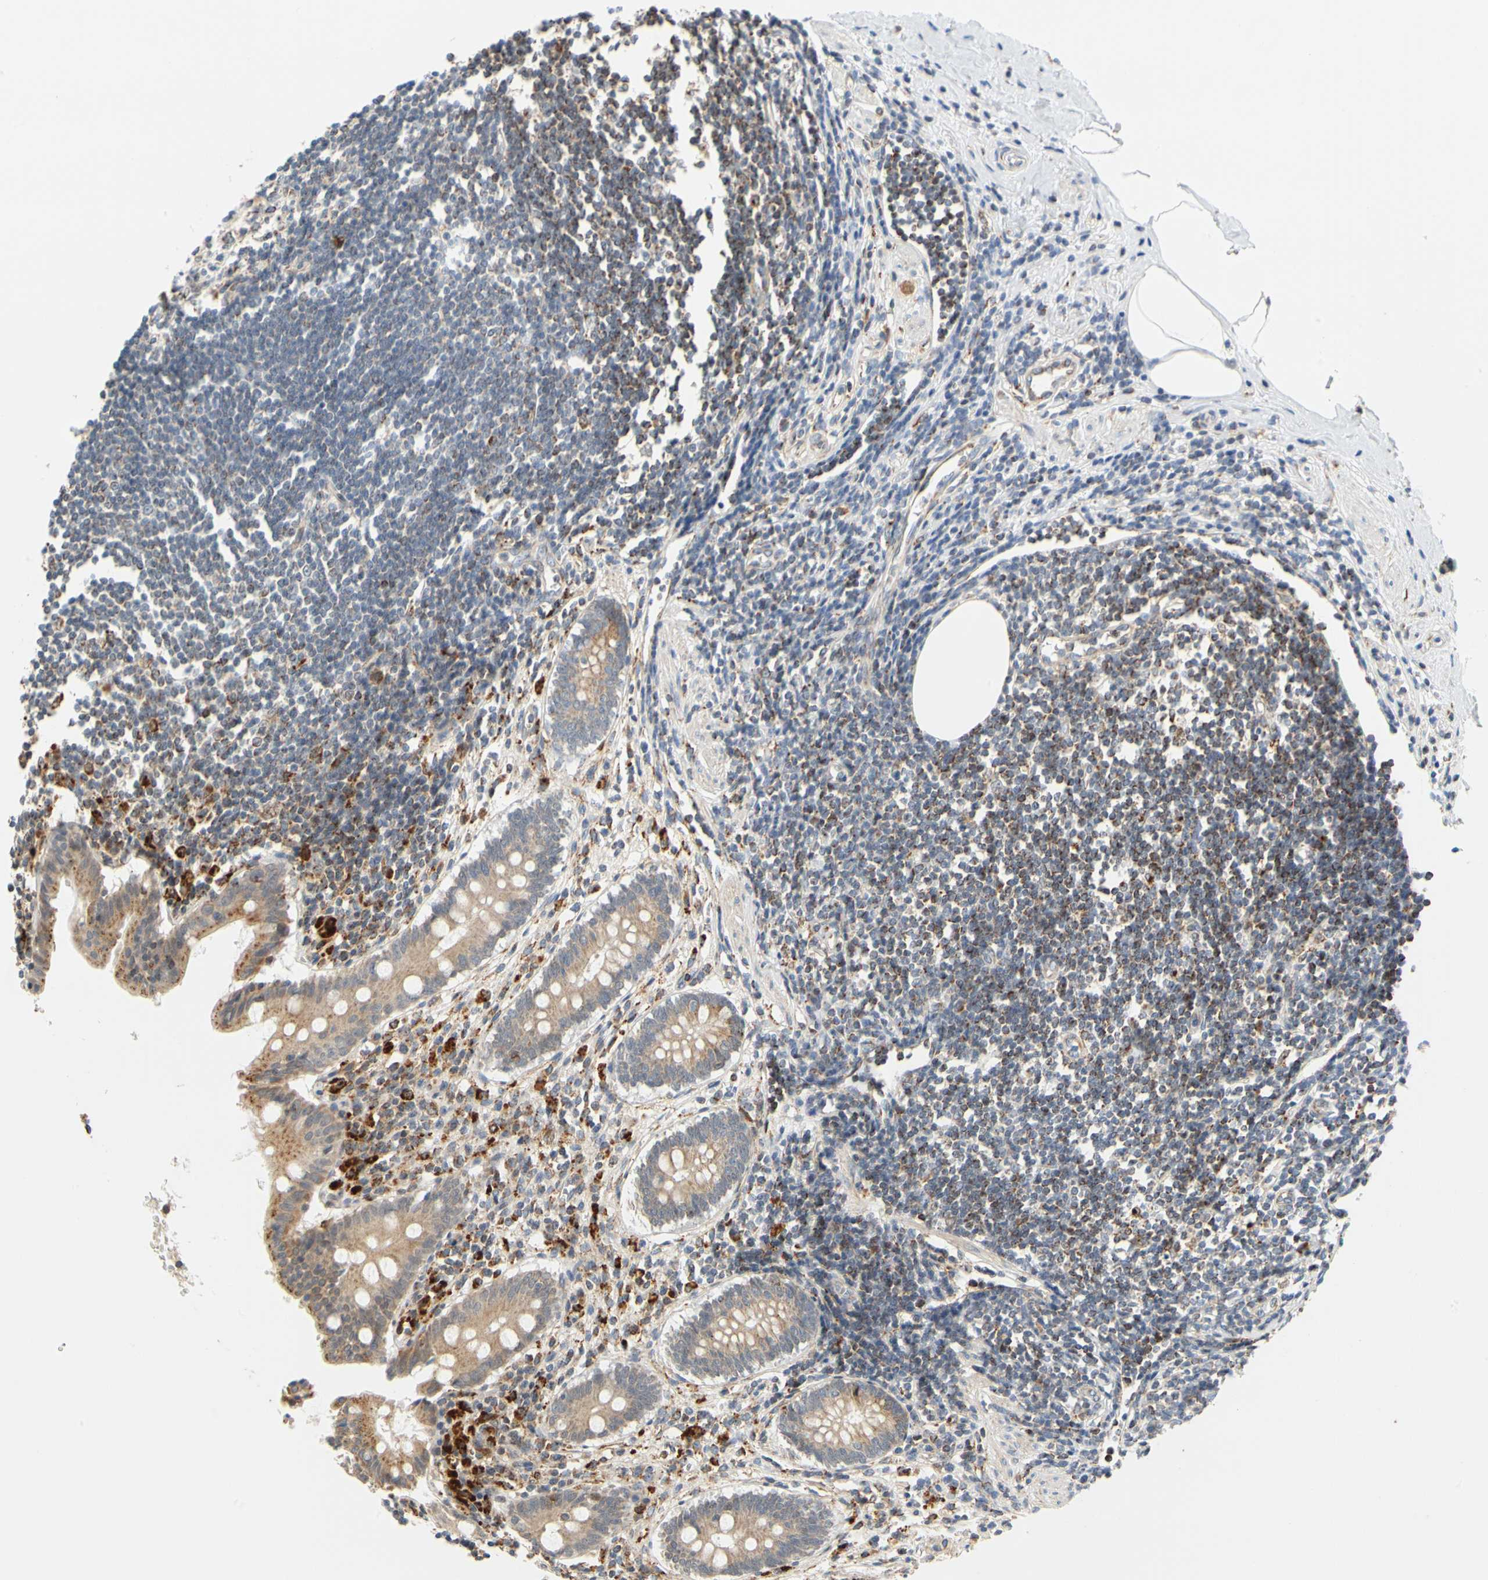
{"staining": {"intensity": "moderate", "quantity": "25%-75%", "location": "cytoplasmic/membranous"}, "tissue": "appendix", "cell_type": "Glandular cells", "image_type": "normal", "snomed": [{"axis": "morphology", "description": "Normal tissue, NOS"}, {"axis": "topography", "description": "Appendix"}], "caption": "Glandular cells demonstrate medium levels of moderate cytoplasmic/membranous expression in about 25%-75% of cells in unremarkable appendix. The staining was performed using DAB (3,3'-diaminobenzidine), with brown indicating positive protein expression. Nuclei are stained blue with hematoxylin.", "gene": "SFXN3", "patient": {"sex": "female", "age": 50}}